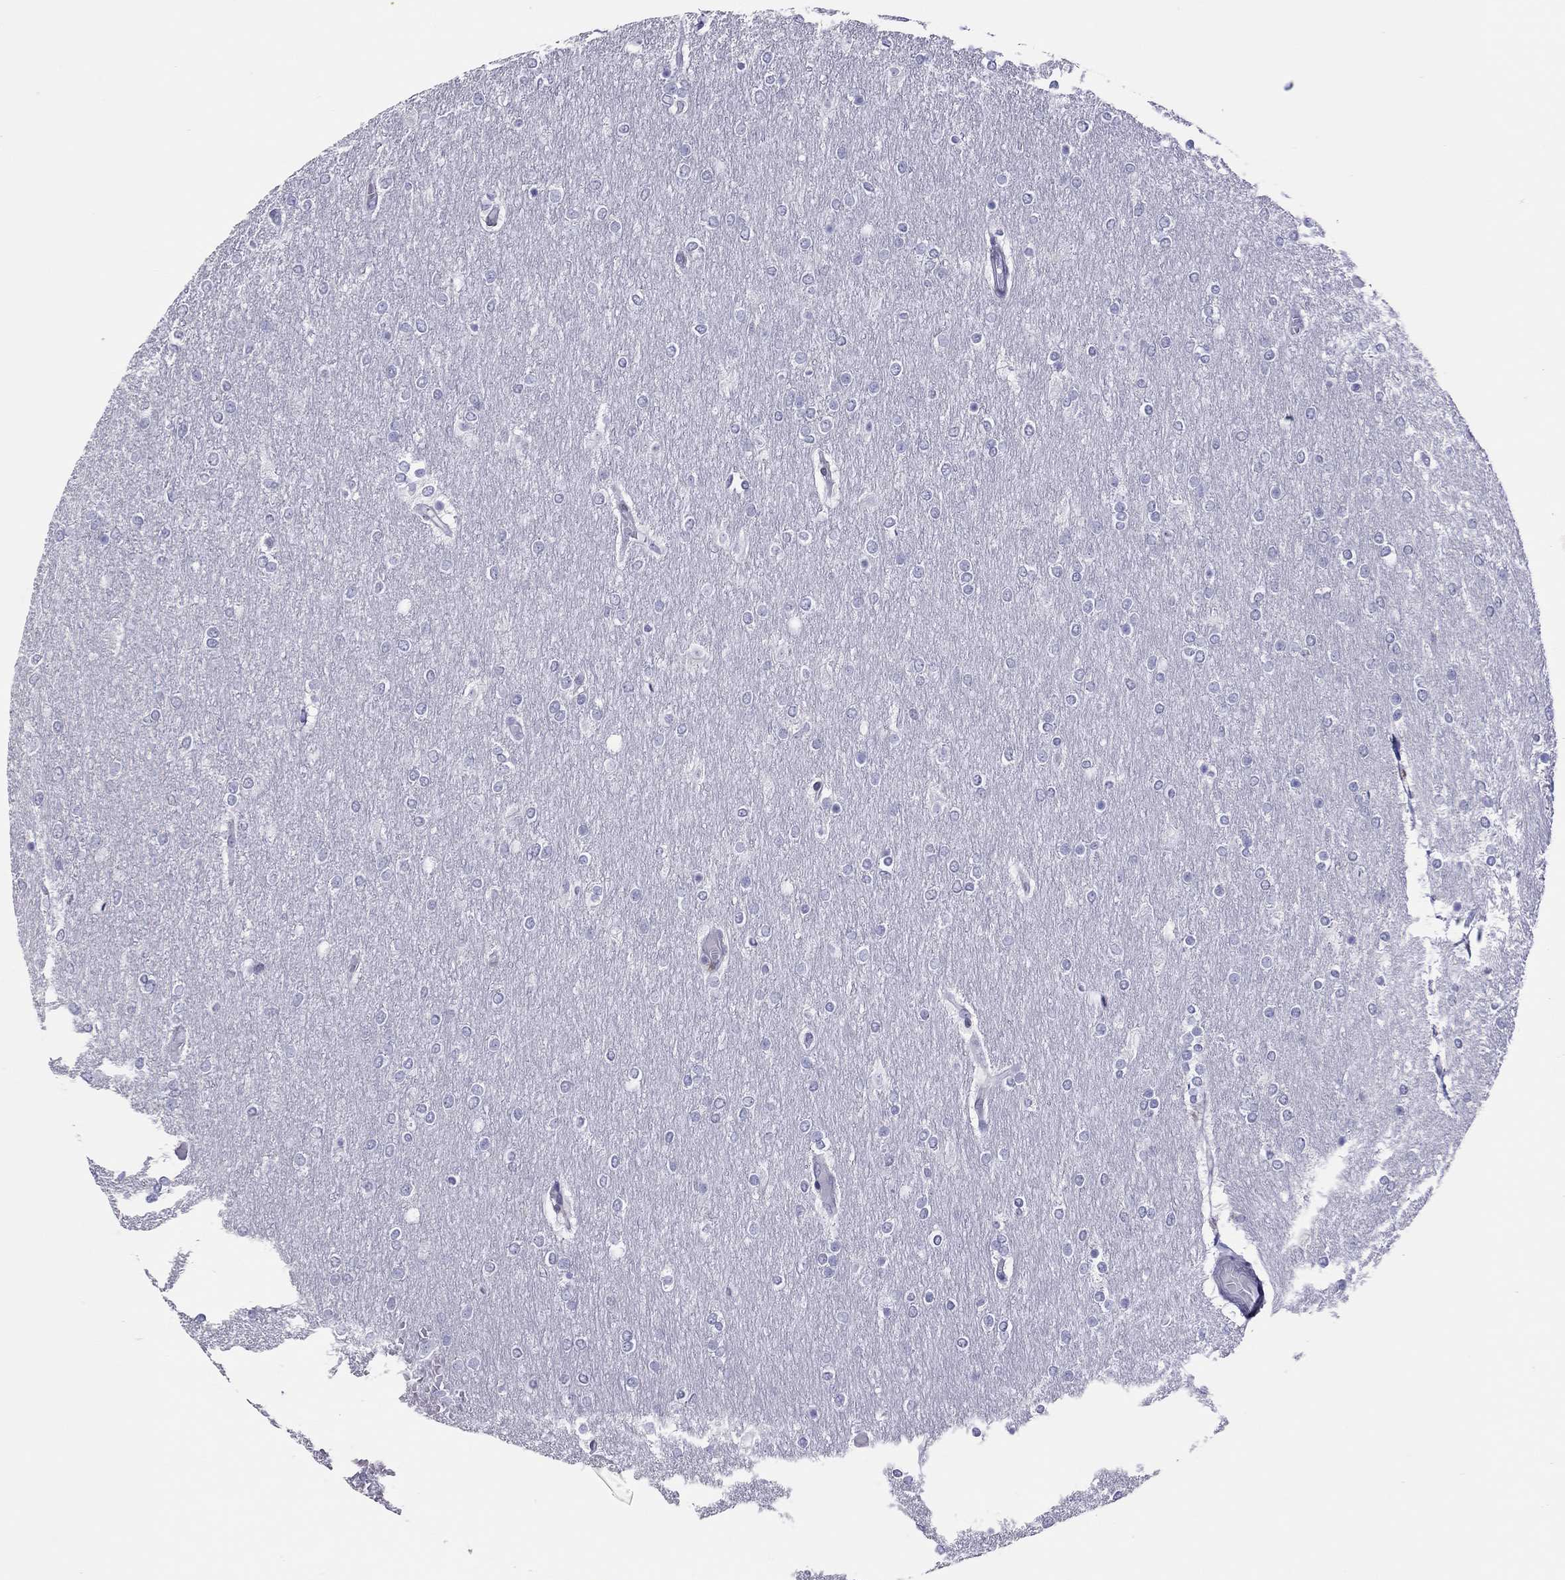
{"staining": {"intensity": "negative", "quantity": "none", "location": "none"}, "tissue": "glioma", "cell_type": "Tumor cells", "image_type": "cancer", "snomed": [{"axis": "morphology", "description": "Glioma, malignant, High grade"}, {"axis": "topography", "description": "Brain"}], "caption": "This photomicrograph is of glioma stained with immunohistochemistry (IHC) to label a protein in brown with the nuclei are counter-stained blue. There is no positivity in tumor cells.", "gene": "STAG3", "patient": {"sex": "female", "age": 61}}